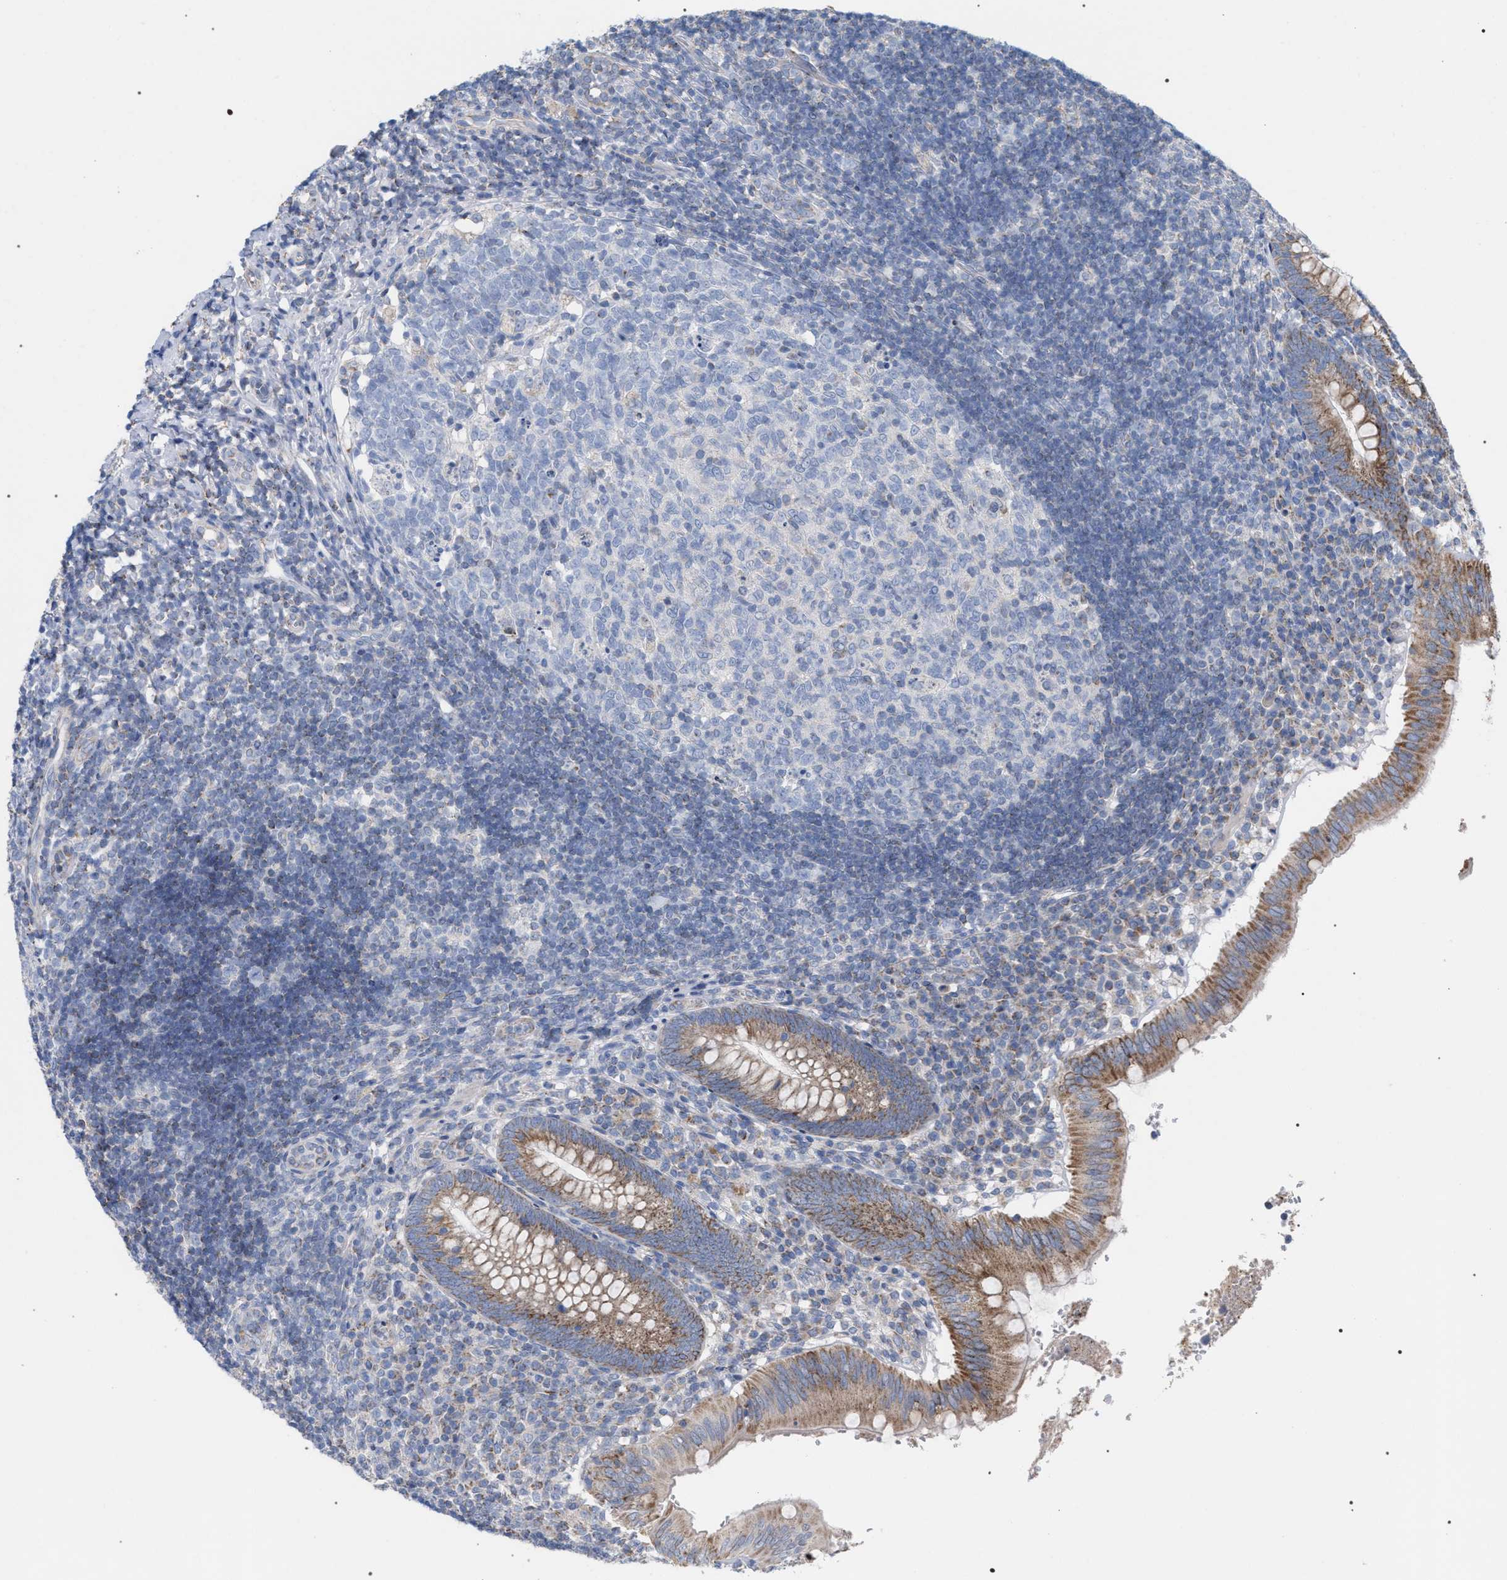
{"staining": {"intensity": "moderate", "quantity": ">75%", "location": "cytoplasmic/membranous"}, "tissue": "appendix", "cell_type": "Glandular cells", "image_type": "normal", "snomed": [{"axis": "morphology", "description": "Normal tissue, NOS"}, {"axis": "topography", "description": "Appendix"}], "caption": "Immunohistochemical staining of benign human appendix reveals moderate cytoplasmic/membranous protein positivity in about >75% of glandular cells.", "gene": "ECI2", "patient": {"sex": "male", "age": 8}}